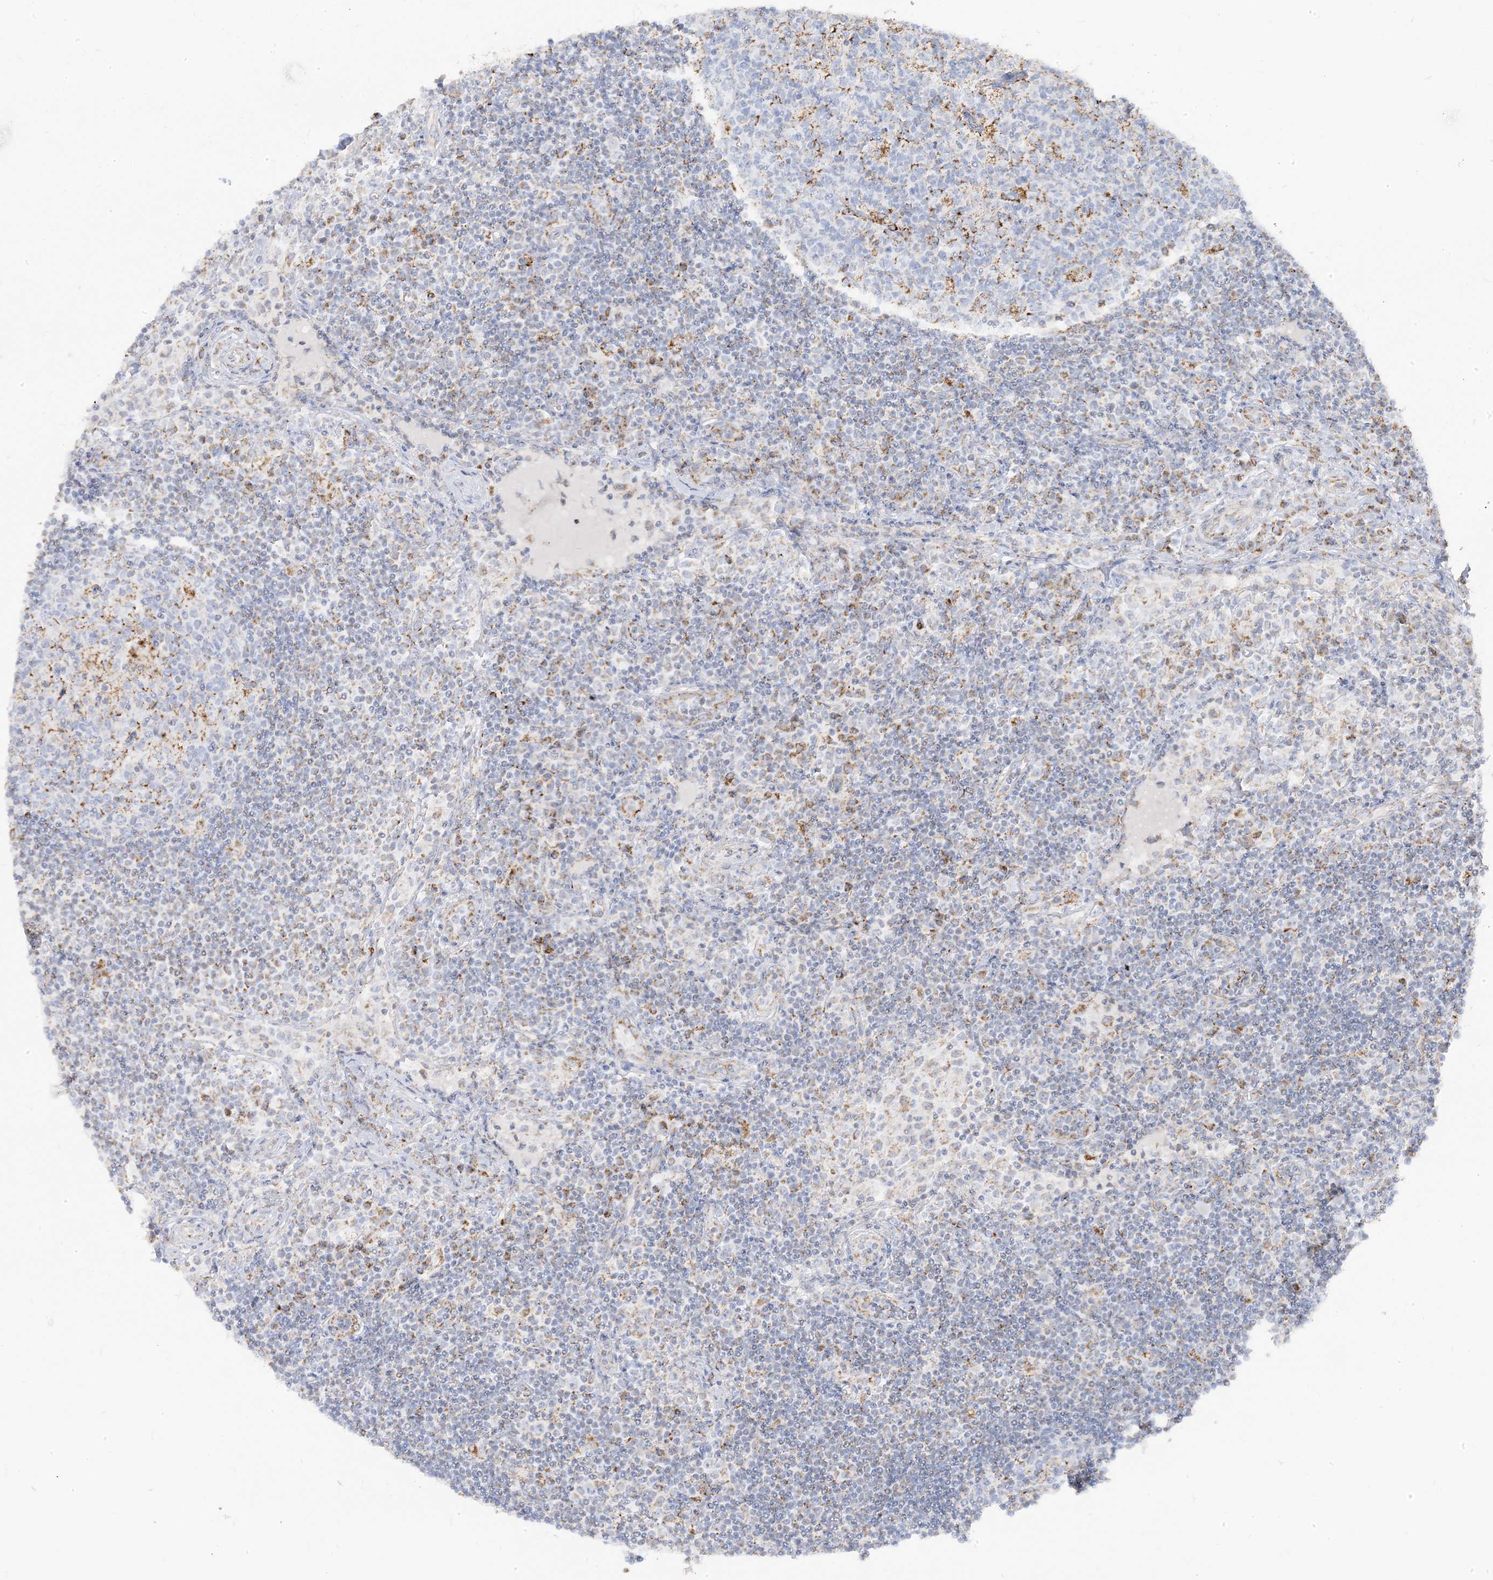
{"staining": {"intensity": "moderate", "quantity": "<25%", "location": "cytoplasmic/membranous"}, "tissue": "lymph node", "cell_type": "Germinal center cells", "image_type": "normal", "snomed": [{"axis": "morphology", "description": "Normal tissue, NOS"}, {"axis": "topography", "description": "Lymph node"}], "caption": "A low amount of moderate cytoplasmic/membranous staining is appreciated in about <25% of germinal center cells in unremarkable lymph node.", "gene": "PCCB", "patient": {"sex": "female", "age": 53}}